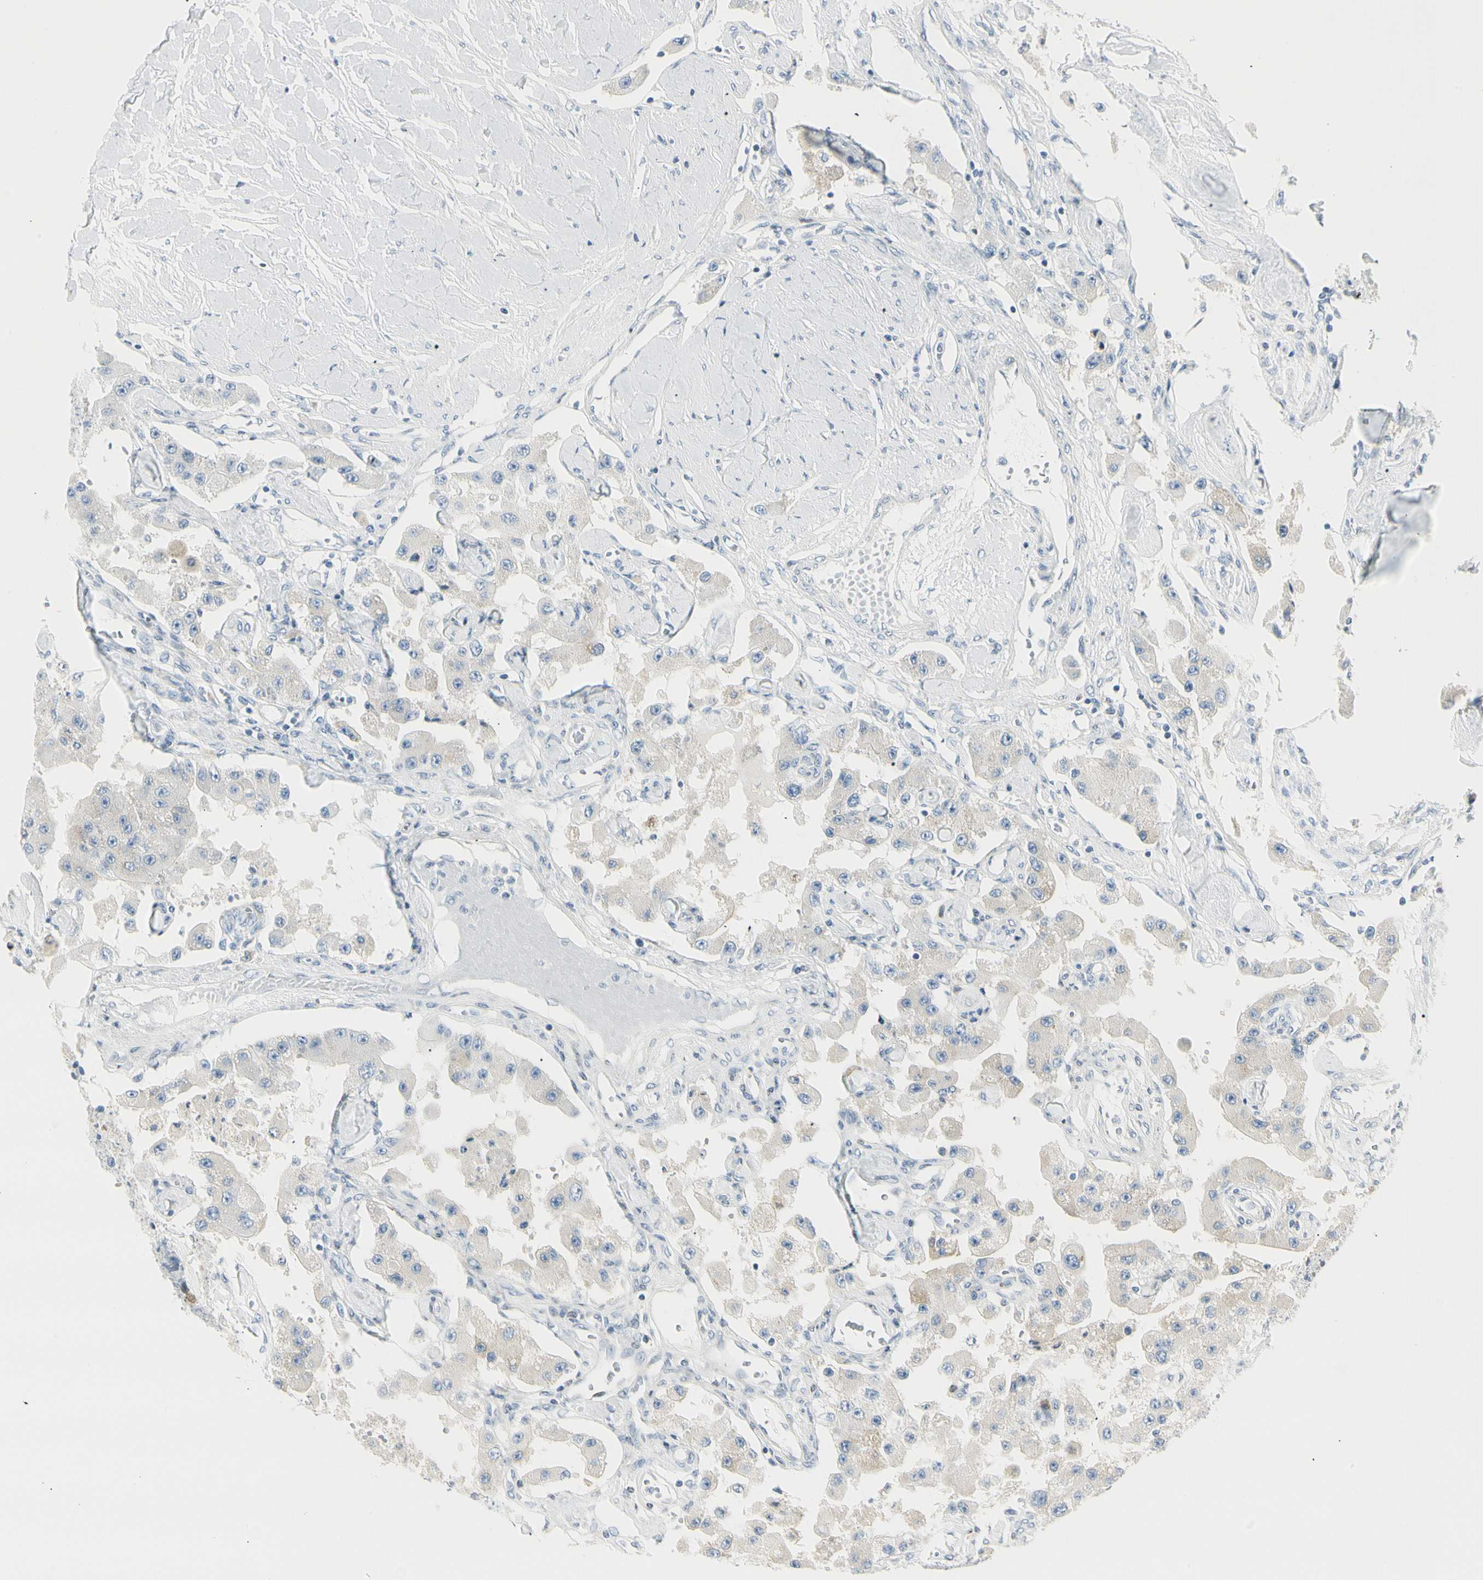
{"staining": {"intensity": "negative", "quantity": "none", "location": "none"}, "tissue": "carcinoid", "cell_type": "Tumor cells", "image_type": "cancer", "snomed": [{"axis": "morphology", "description": "Carcinoid, malignant, NOS"}, {"axis": "topography", "description": "Pancreas"}], "caption": "Carcinoid (malignant) was stained to show a protein in brown. There is no significant staining in tumor cells.", "gene": "TNFSF11", "patient": {"sex": "male", "age": 41}}